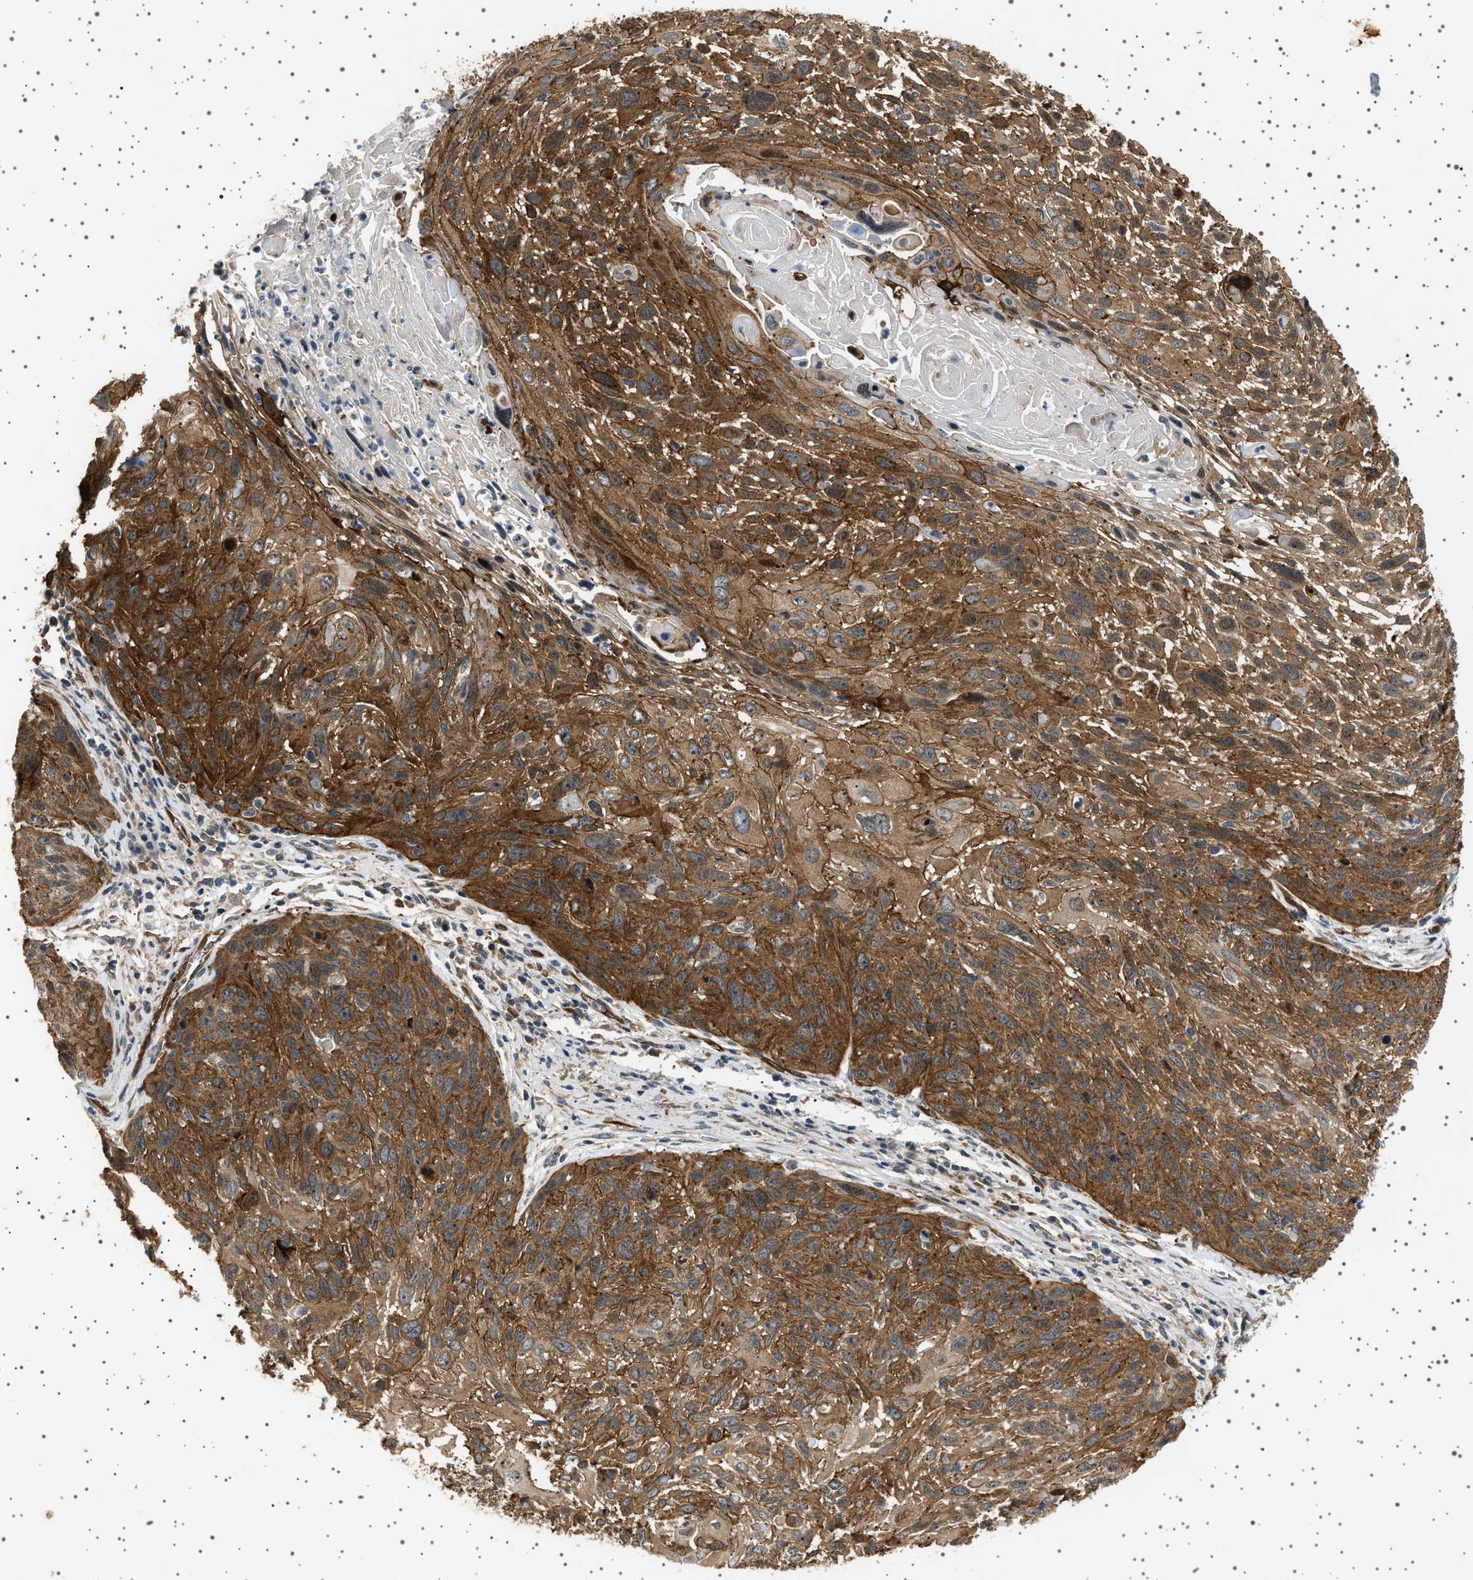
{"staining": {"intensity": "strong", "quantity": ">75%", "location": "cytoplasmic/membranous"}, "tissue": "cervical cancer", "cell_type": "Tumor cells", "image_type": "cancer", "snomed": [{"axis": "morphology", "description": "Squamous cell carcinoma, NOS"}, {"axis": "topography", "description": "Cervix"}], "caption": "High-magnification brightfield microscopy of cervical squamous cell carcinoma stained with DAB (3,3'-diaminobenzidine) (brown) and counterstained with hematoxylin (blue). tumor cells exhibit strong cytoplasmic/membranous positivity is present in about>75% of cells. (DAB IHC with brightfield microscopy, high magnification).", "gene": "BAG3", "patient": {"sex": "female", "age": 51}}